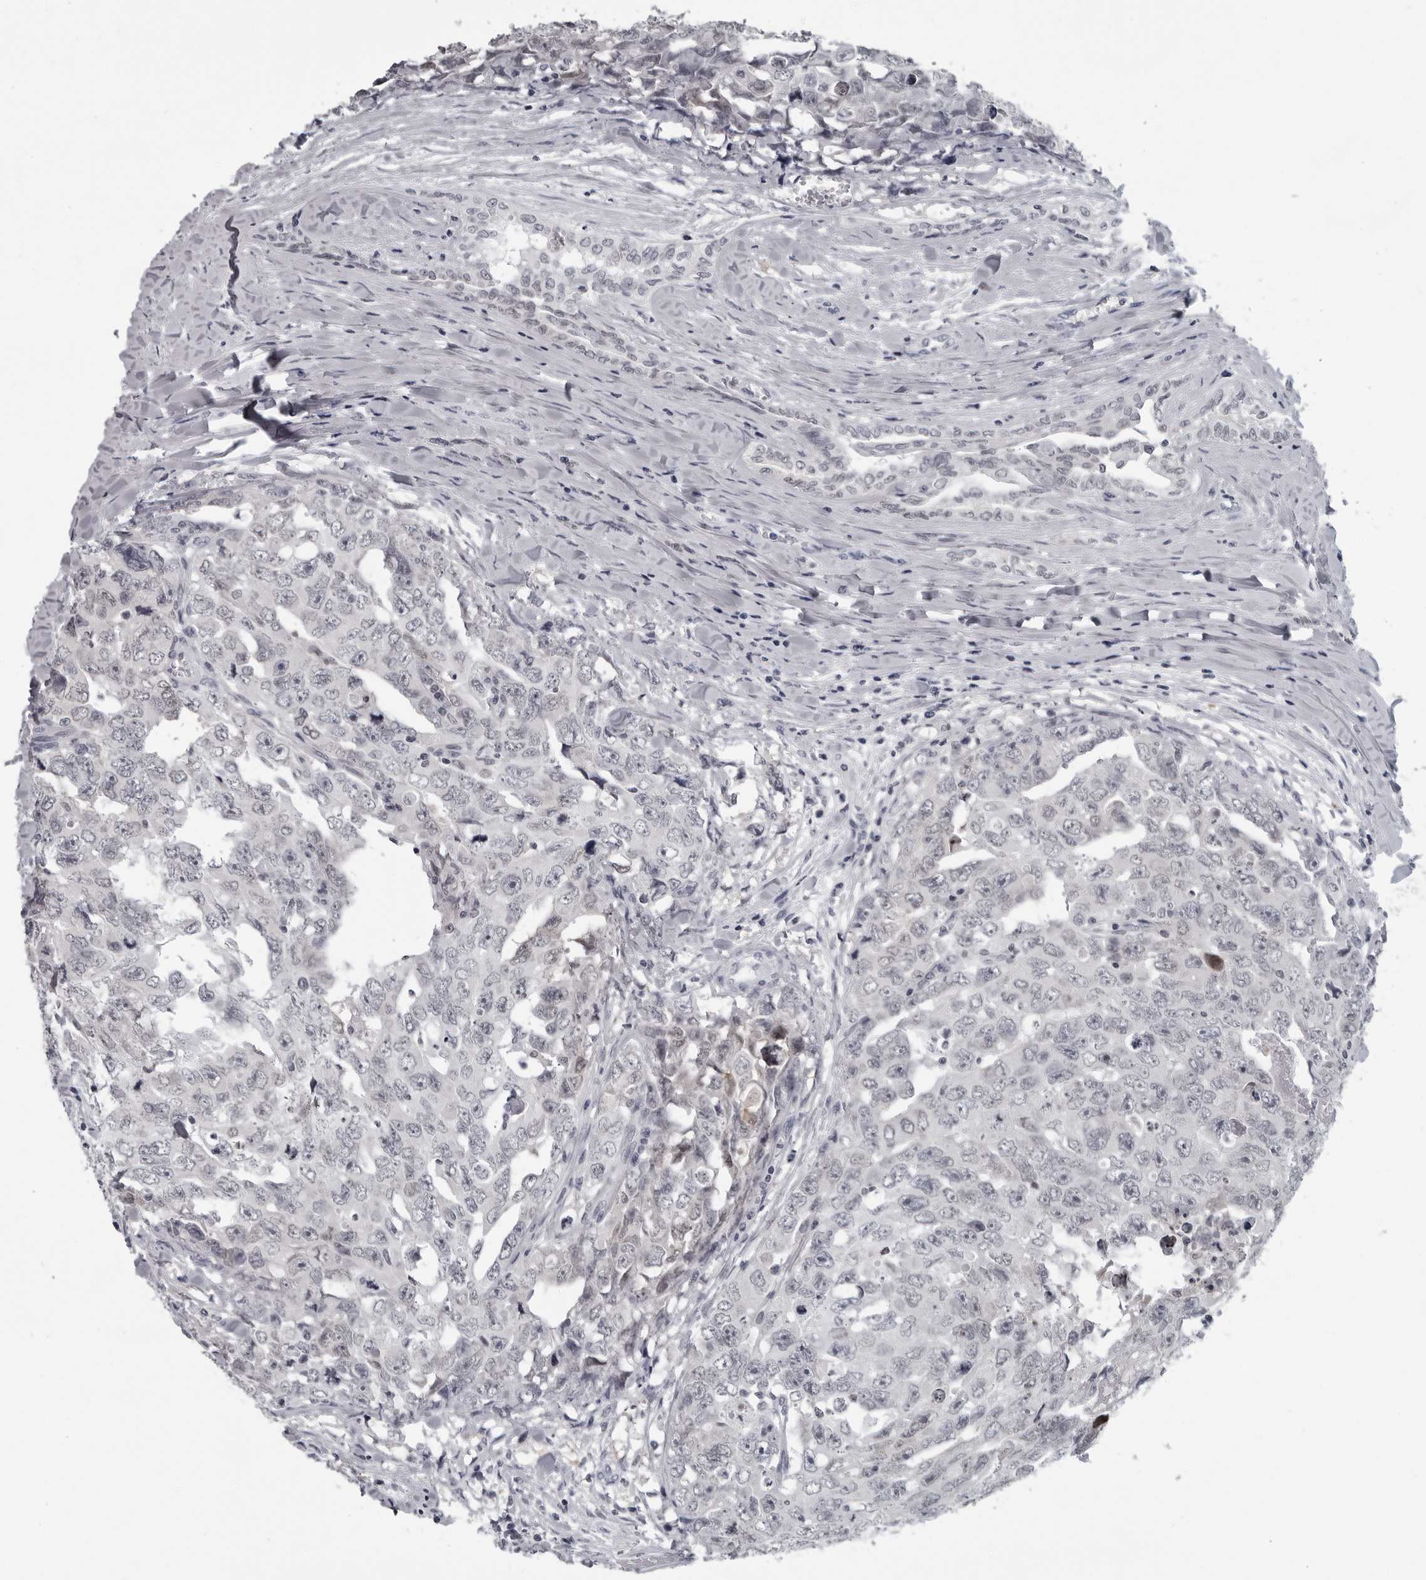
{"staining": {"intensity": "negative", "quantity": "none", "location": "none"}, "tissue": "testis cancer", "cell_type": "Tumor cells", "image_type": "cancer", "snomed": [{"axis": "morphology", "description": "Carcinoma, Embryonal, NOS"}, {"axis": "topography", "description": "Testis"}], "caption": "Tumor cells are negative for brown protein staining in testis cancer (embryonal carcinoma).", "gene": "LZIC", "patient": {"sex": "male", "age": 28}}